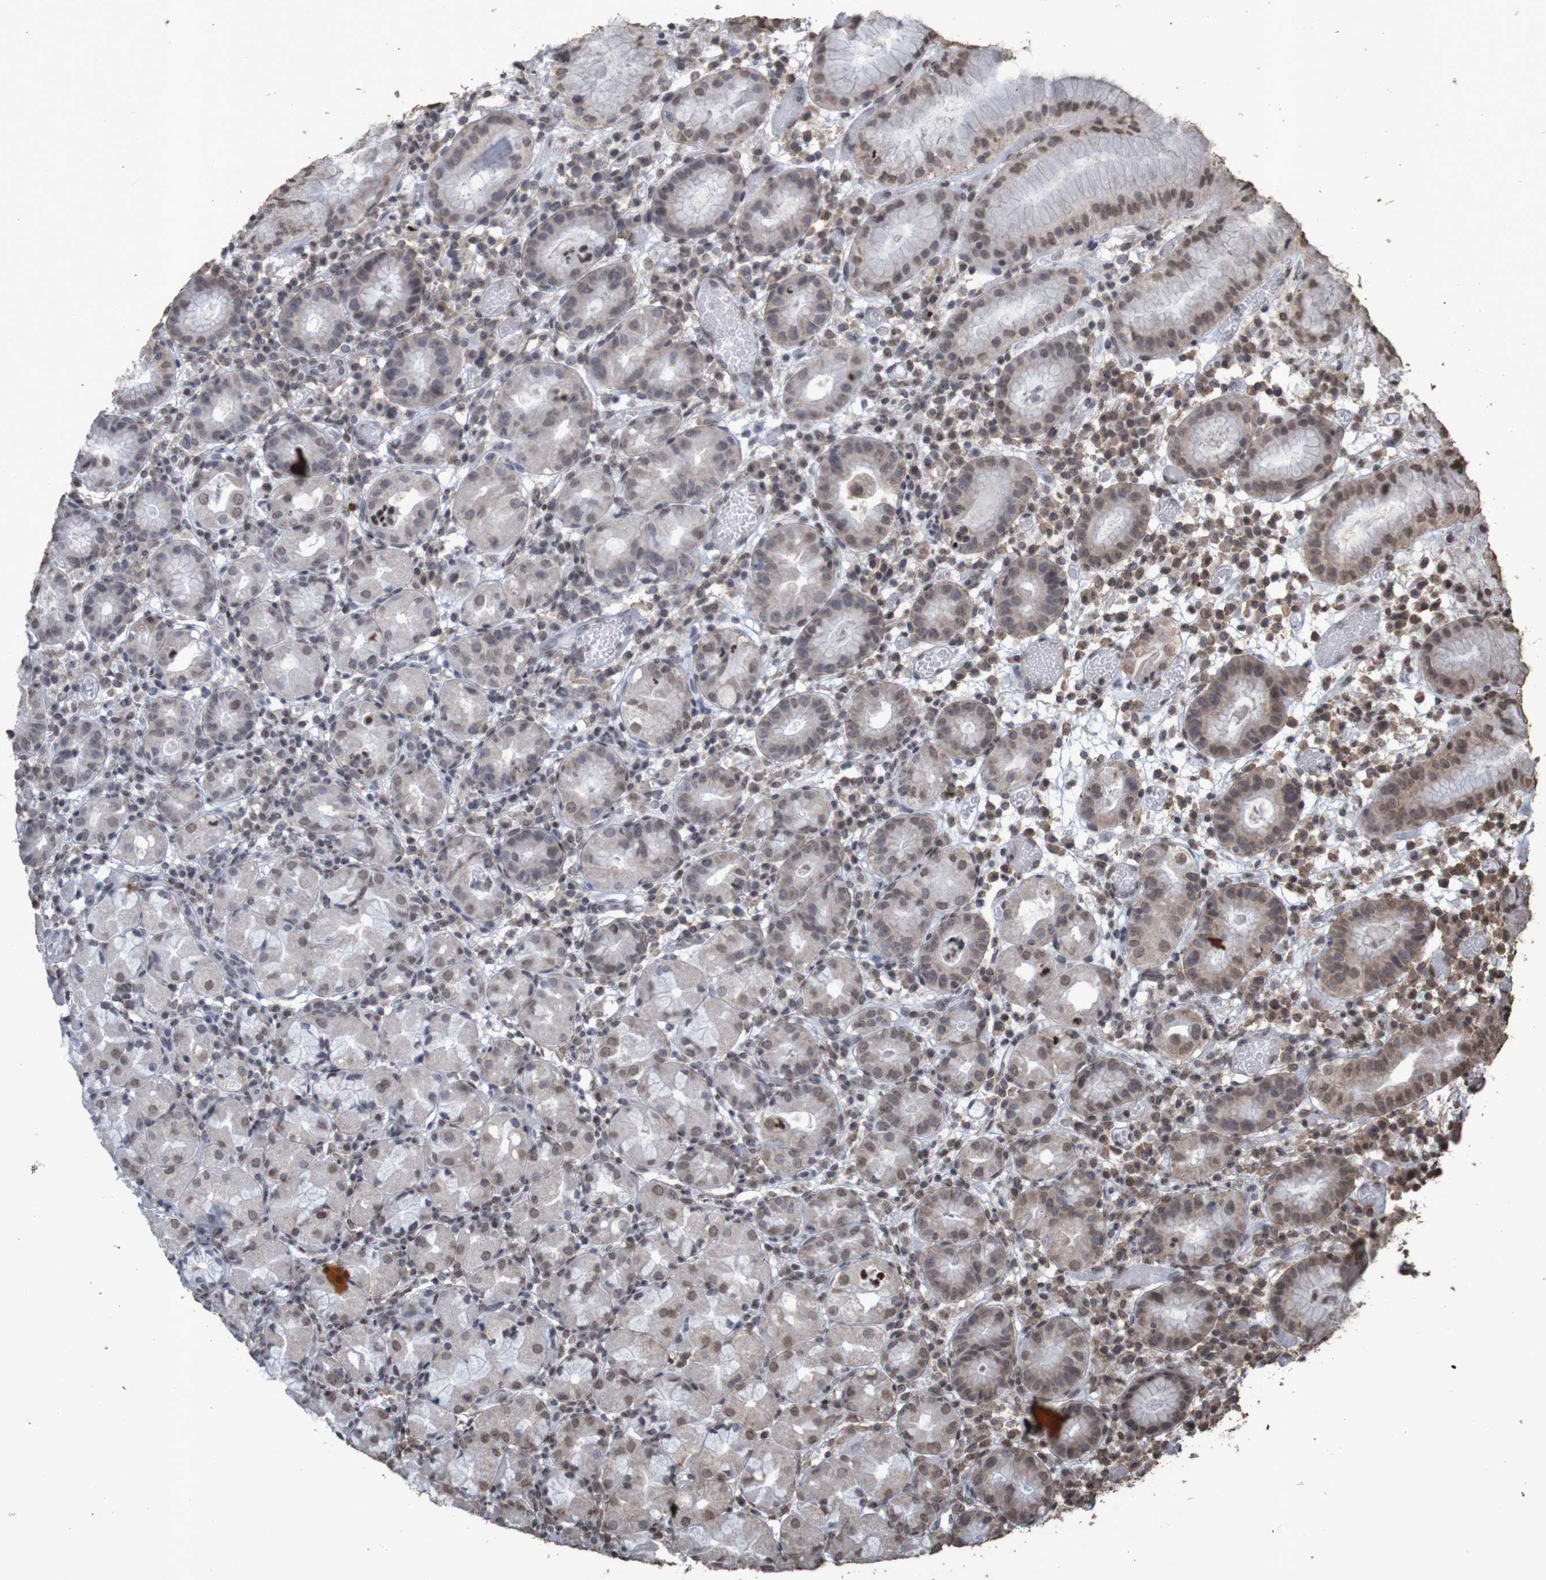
{"staining": {"intensity": "moderate", "quantity": ">75%", "location": "cytoplasmic/membranous,nuclear"}, "tissue": "stomach", "cell_type": "Glandular cells", "image_type": "normal", "snomed": [{"axis": "morphology", "description": "Normal tissue, NOS"}, {"axis": "topography", "description": "Stomach"}, {"axis": "topography", "description": "Stomach, lower"}], "caption": "A photomicrograph of human stomach stained for a protein reveals moderate cytoplasmic/membranous,nuclear brown staining in glandular cells.", "gene": "GFI1", "patient": {"sex": "female", "age": 75}}